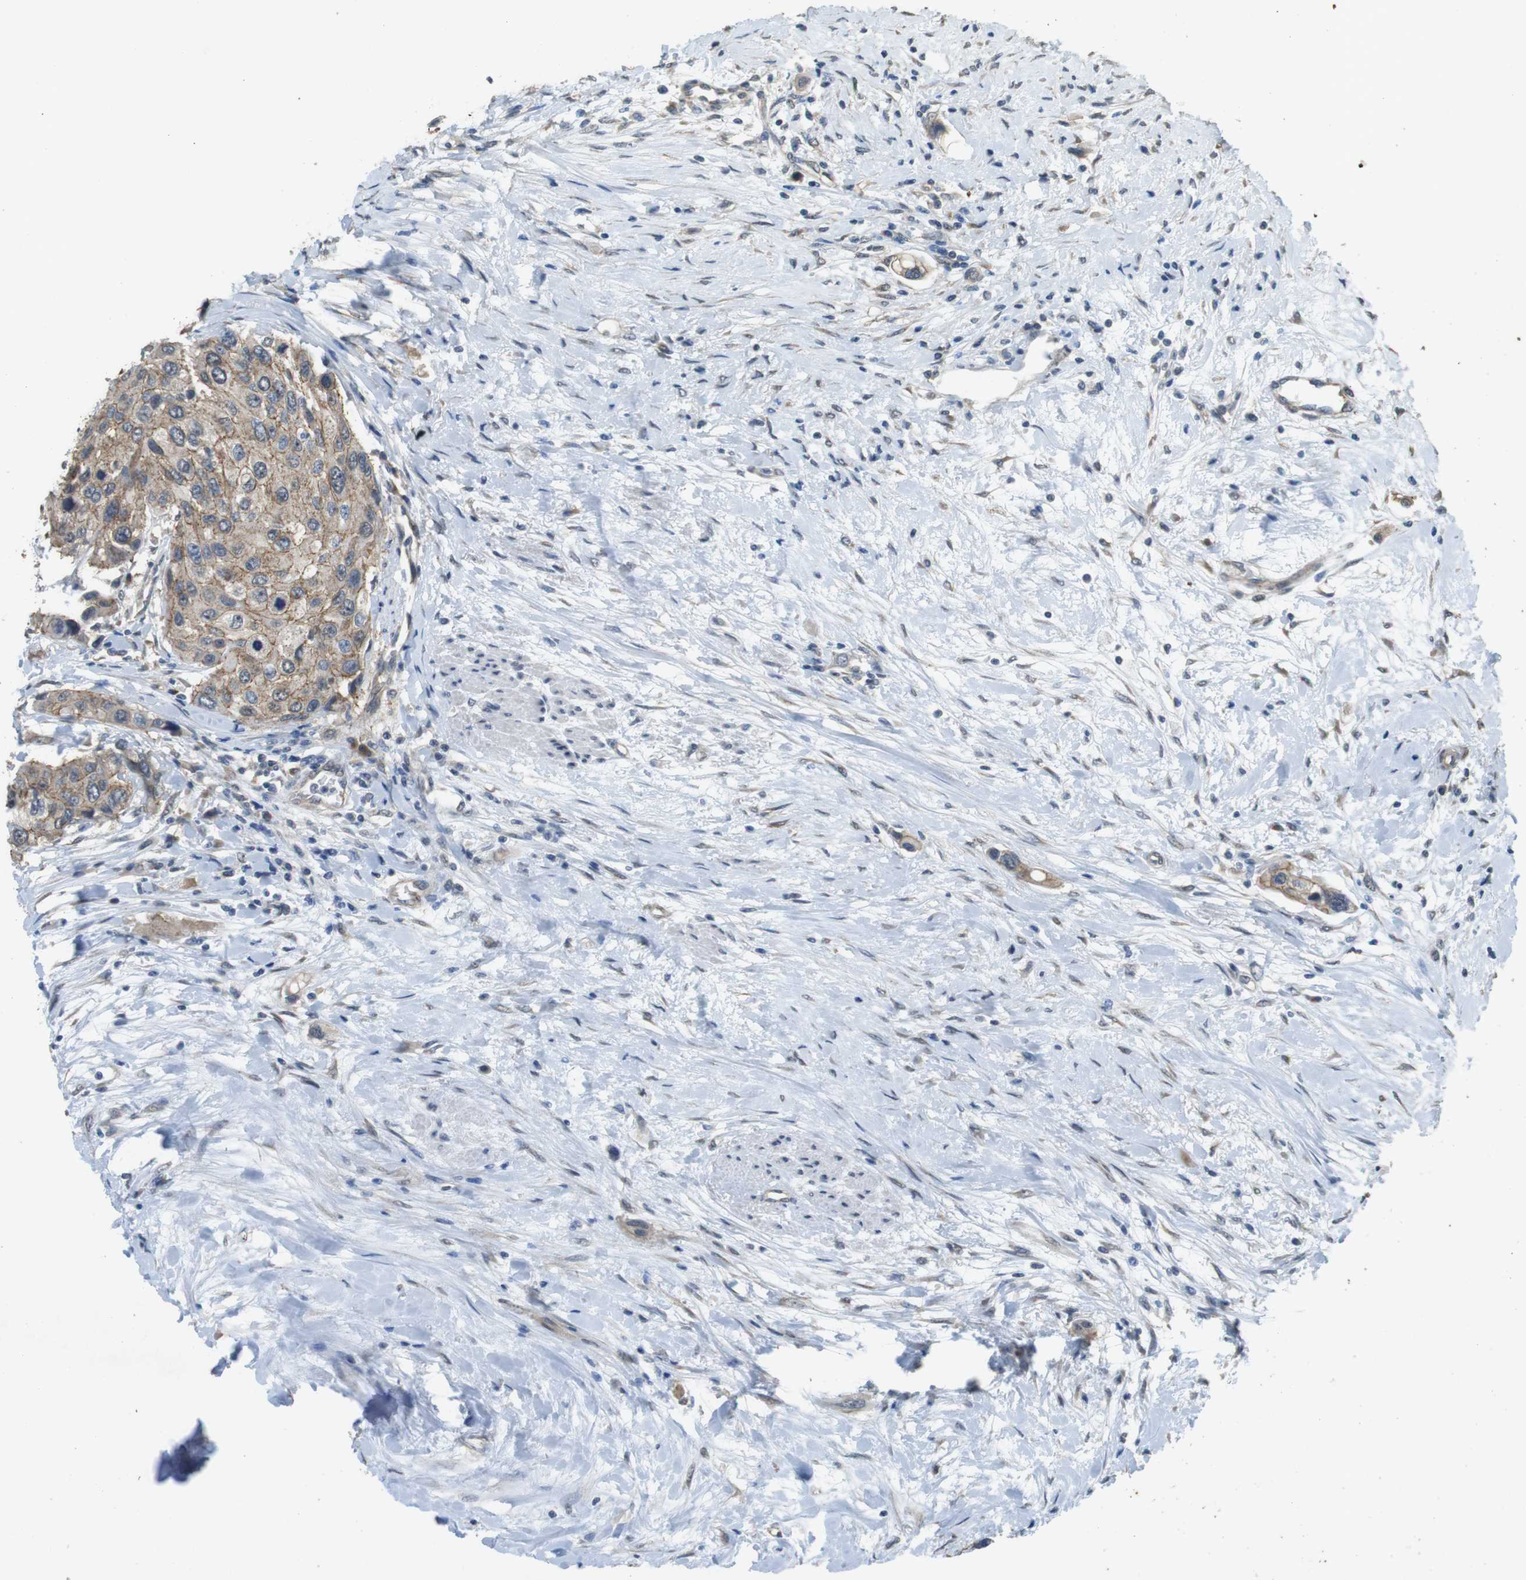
{"staining": {"intensity": "weak", "quantity": ">75%", "location": "cytoplasmic/membranous"}, "tissue": "urothelial cancer", "cell_type": "Tumor cells", "image_type": "cancer", "snomed": [{"axis": "morphology", "description": "Urothelial carcinoma, High grade"}, {"axis": "topography", "description": "Urinary bladder"}], "caption": "Urothelial carcinoma (high-grade) tissue demonstrates weak cytoplasmic/membranous staining in approximately >75% of tumor cells, visualized by immunohistochemistry.", "gene": "CLDN7", "patient": {"sex": "female", "age": 56}}